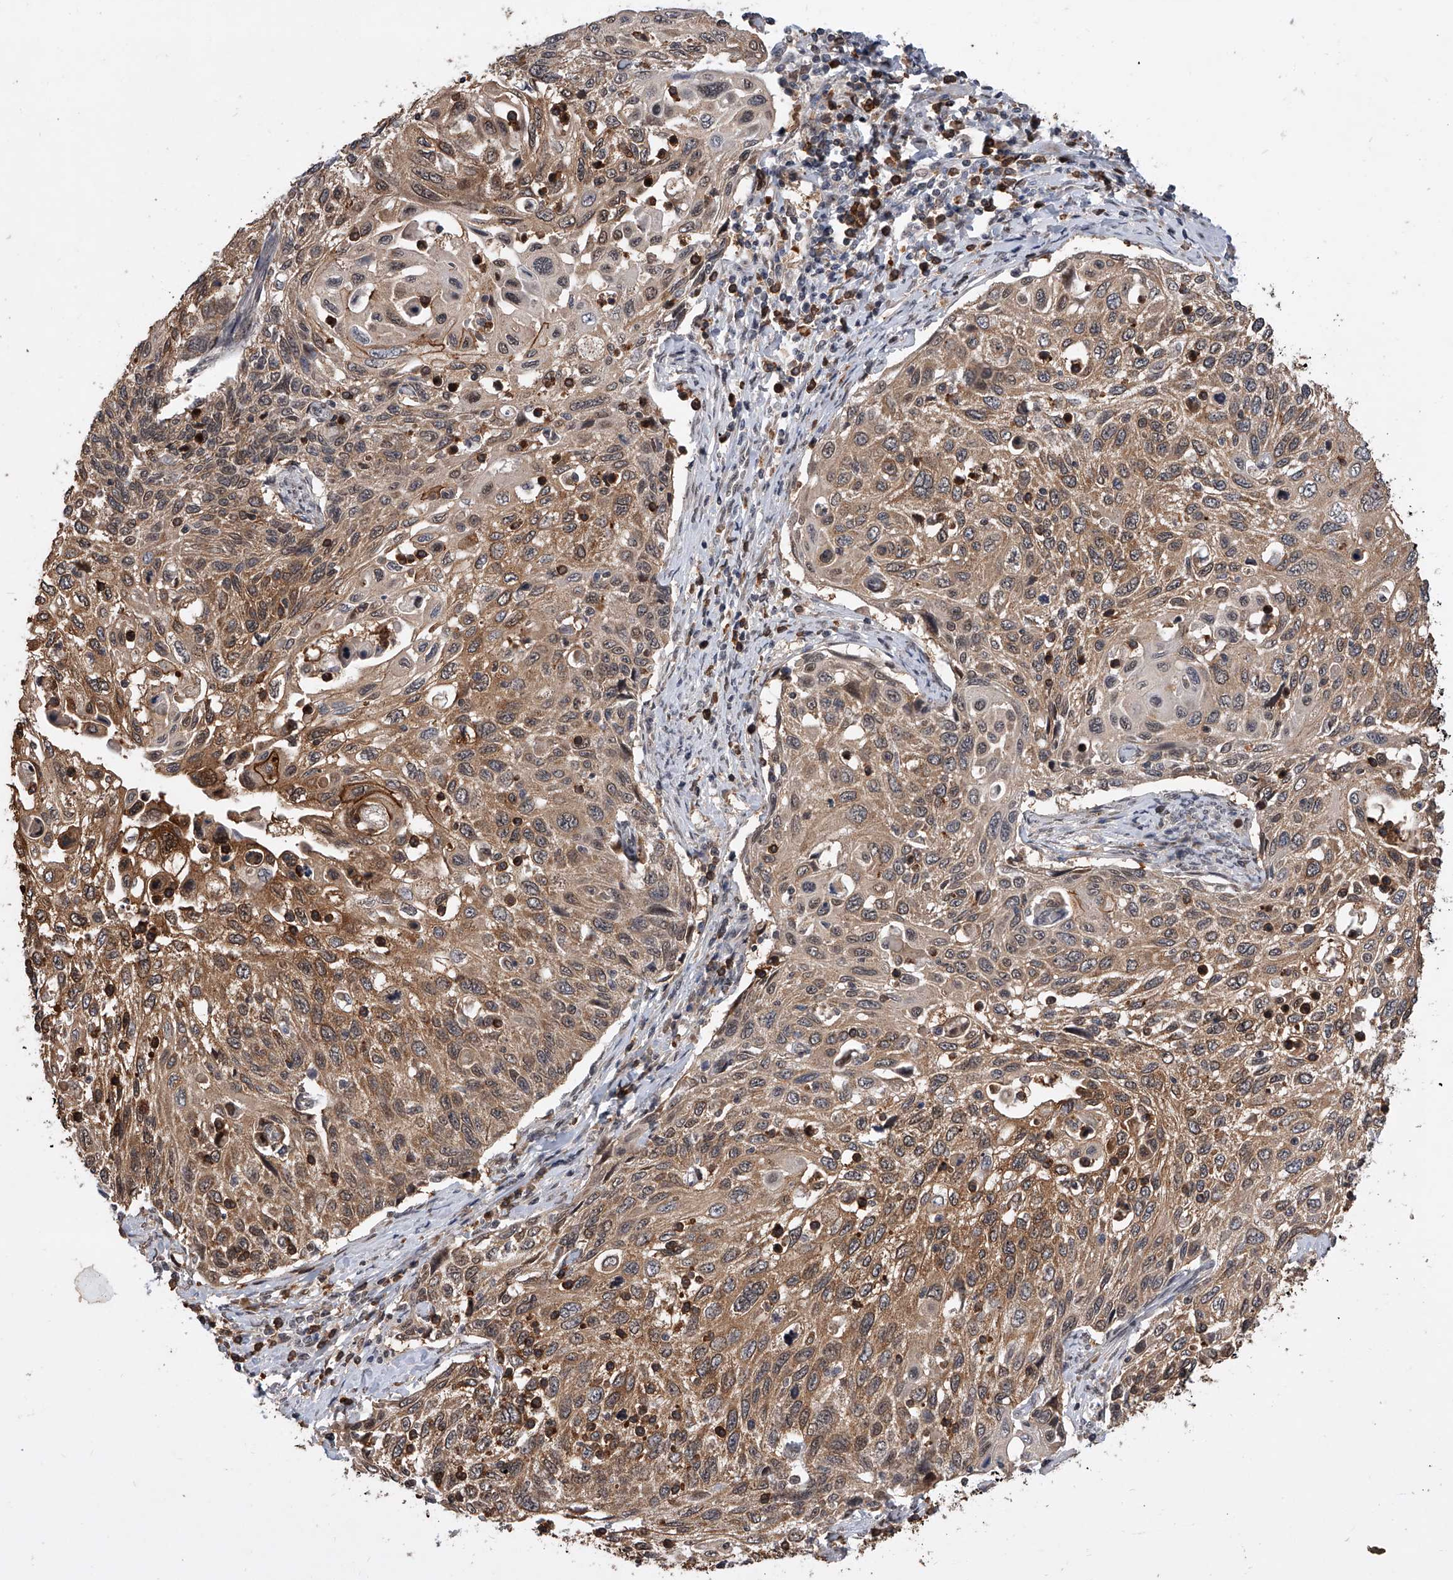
{"staining": {"intensity": "moderate", "quantity": ">75%", "location": "cytoplasmic/membranous,nuclear"}, "tissue": "cervical cancer", "cell_type": "Tumor cells", "image_type": "cancer", "snomed": [{"axis": "morphology", "description": "Squamous cell carcinoma, NOS"}, {"axis": "topography", "description": "Cervix"}], "caption": "Human cervical squamous cell carcinoma stained with a brown dye displays moderate cytoplasmic/membranous and nuclear positive positivity in about >75% of tumor cells.", "gene": "BHLHE23", "patient": {"sex": "female", "age": 70}}